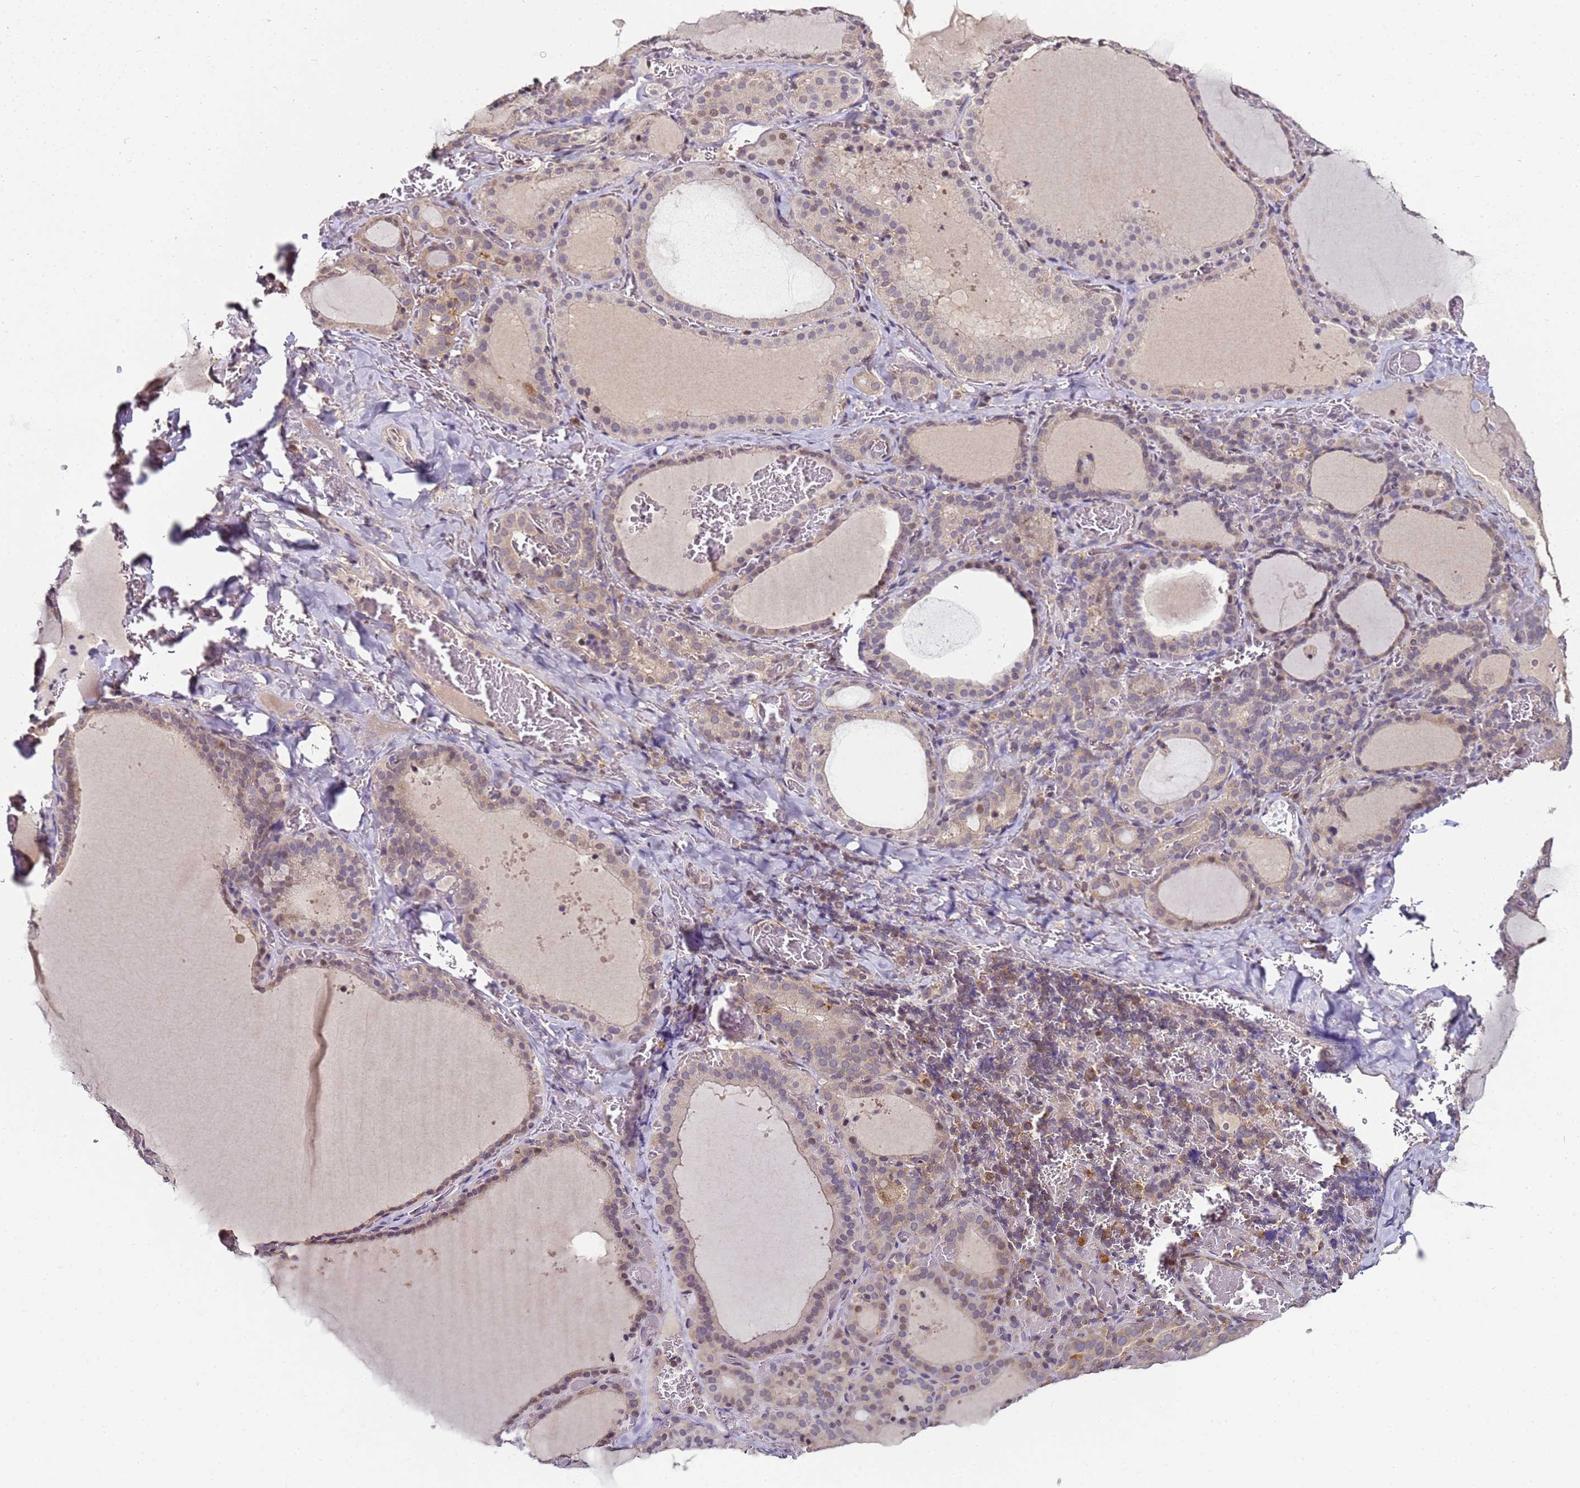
{"staining": {"intensity": "moderate", "quantity": ">75%", "location": "cytoplasmic/membranous"}, "tissue": "thyroid gland", "cell_type": "Glandular cells", "image_type": "normal", "snomed": [{"axis": "morphology", "description": "Normal tissue, NOS"}, {"axis": "topography", "description": "Thyroid gland"}], "caption": "Immunohistochemical staining of unremarkable human thyroid gland displays >75% levels of moderate cytoplasmic/membranous protein expression in approximately >75% of glandular cells.", "gene": "ANKRD17", "patient": {"sex": "female", "age": 39}}